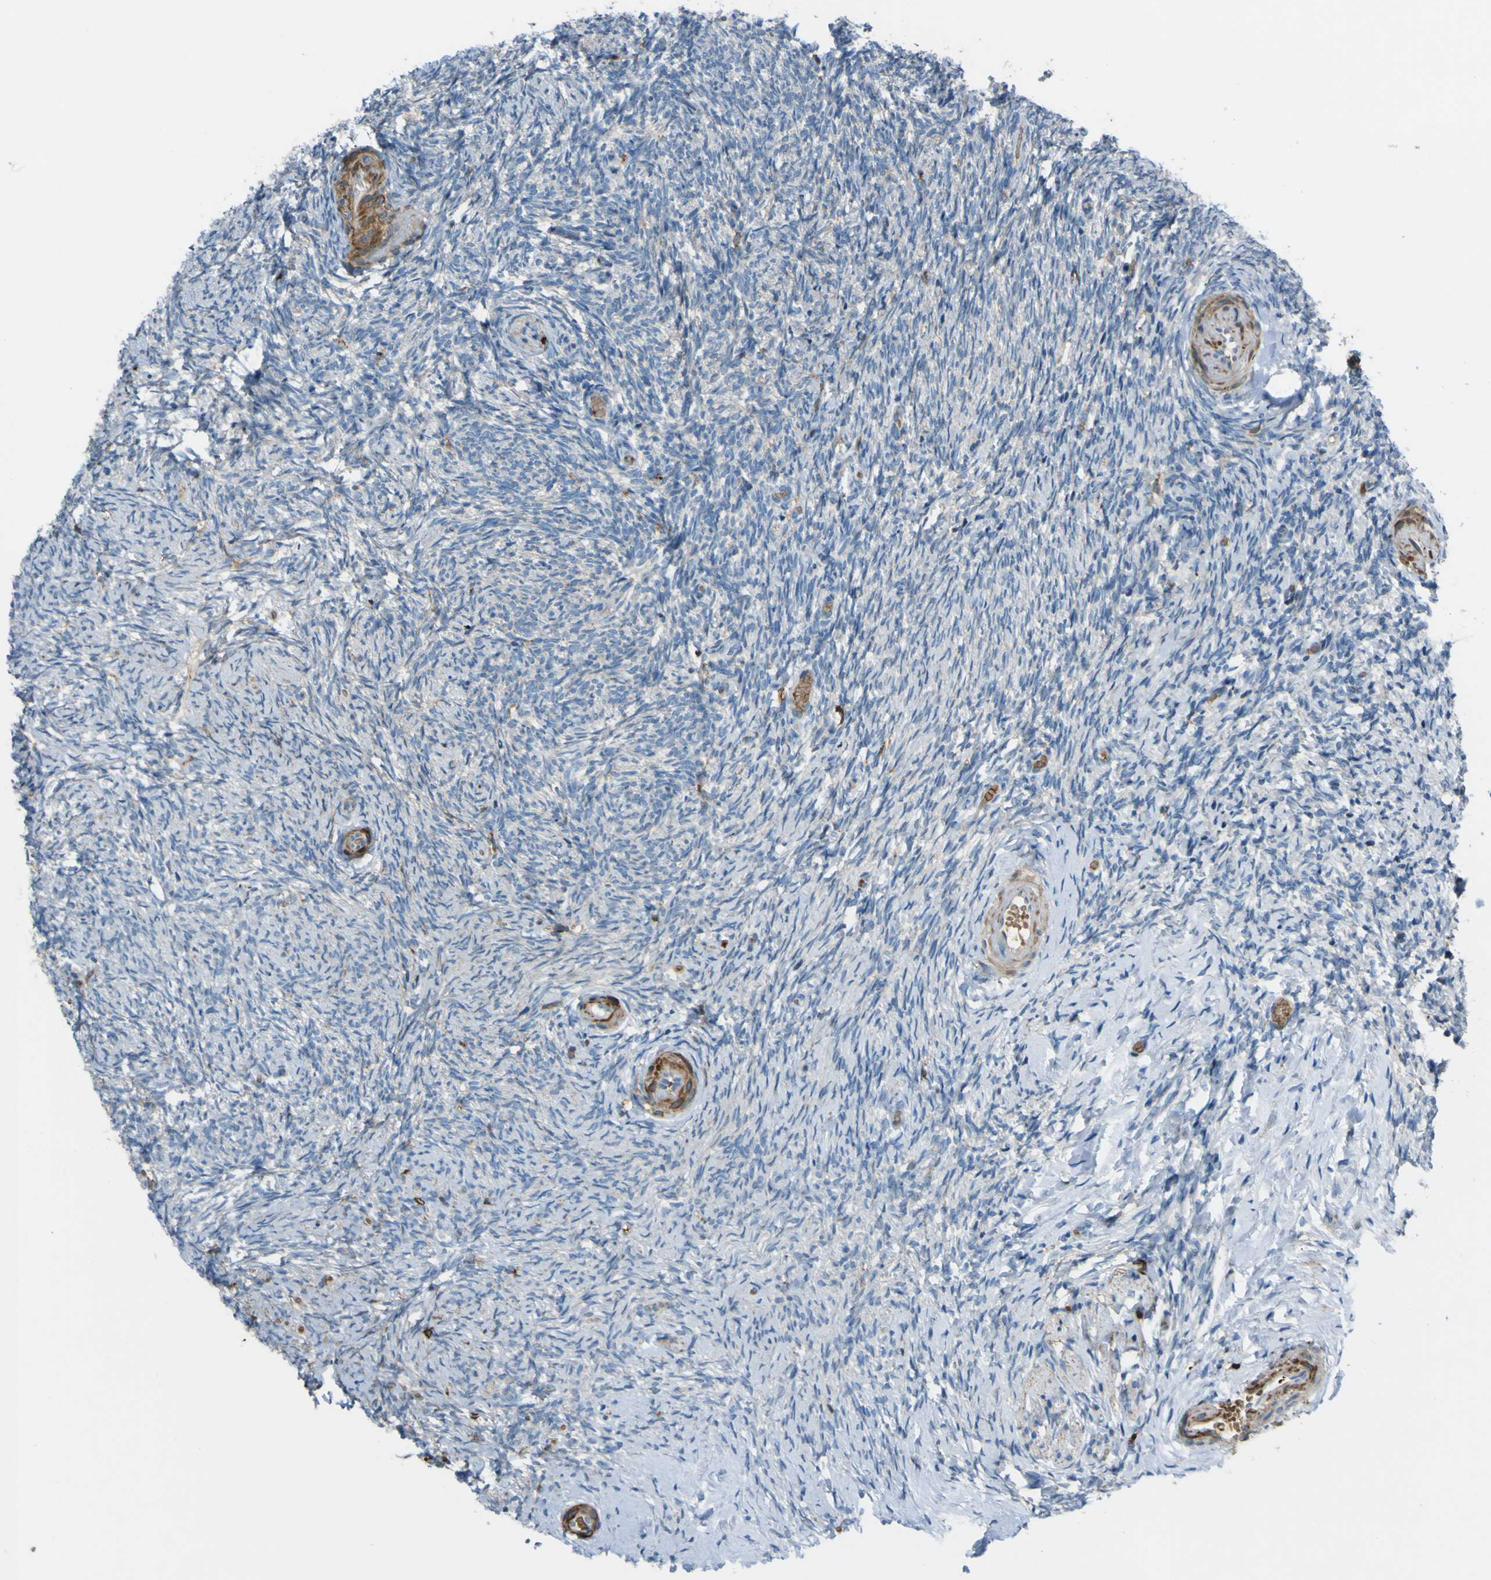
{"staining": {"intensity": "negative", "quantity": "none", "location": "none"}, "tissue": "ovary", "cell_type": "Ovarian stroma cells", "image_type": "normal", "snomed": [{"axis": "morphology", "description": "Normal tissue, NOS"}, {"axis": "topography", "description": "Ovary"}], "caption": "High power microscopy image of an IHC photomicrograph of unremarkable ovary, revealing no significant positivity in ovarian stroma cells. (DAB (3,3'-diaminobenzidine) immunohistochemistry, high magnification).", "gene": "PCDHB5", "patient": {"sex": "female", "age": 60}}